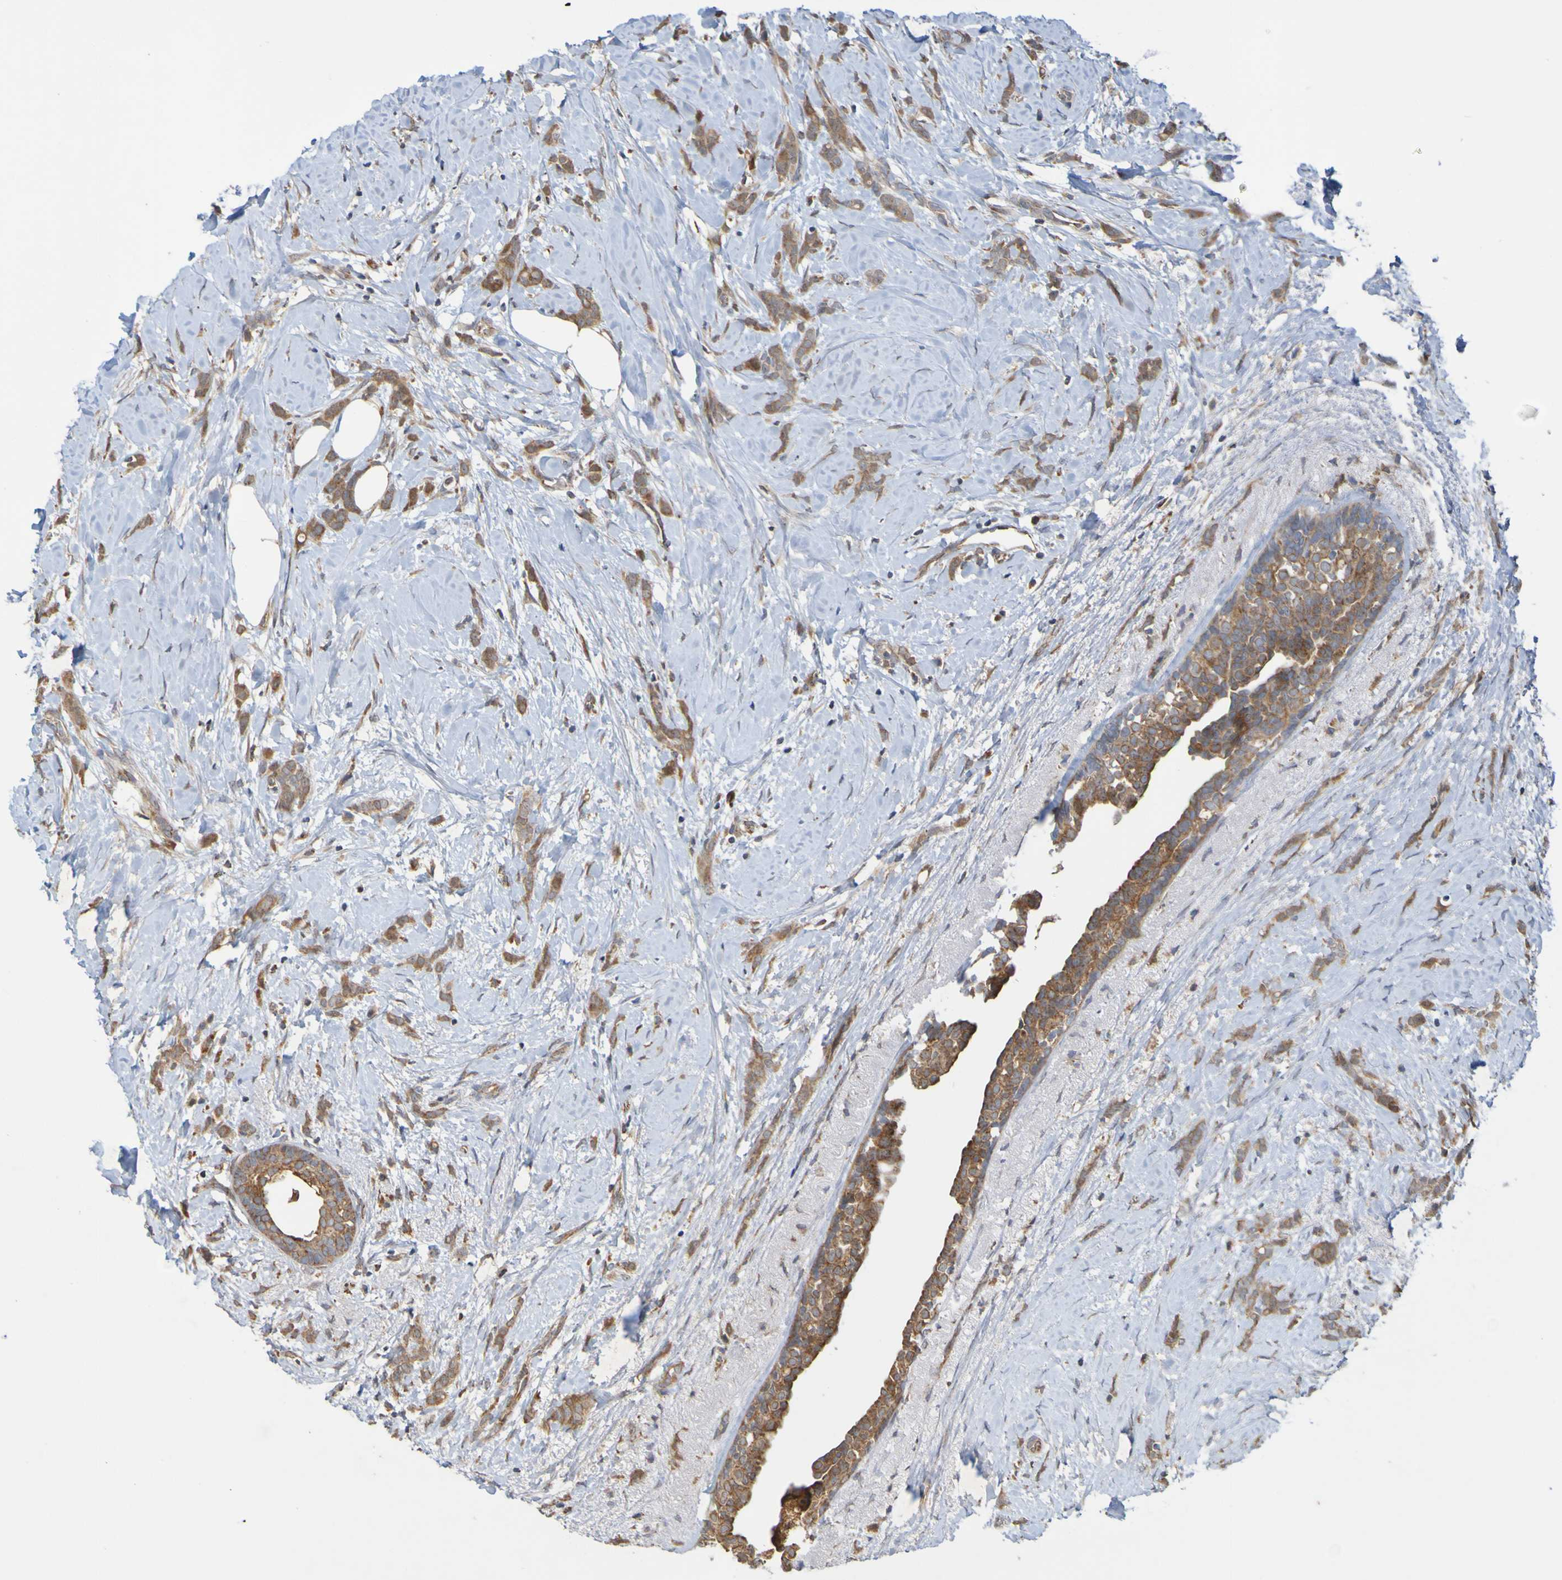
{"staining": {"intensity": "moderate", "quantity": ">75%", "location": "cytoplasmic/membranous"}, "tissue": "breast cancer", "cell_type": "Tumor cells", "image_type": "cancer", "snomed": [{"axis": "morphology", "description": "Lobular carcinoma, in situ"}, {"axis": "morphology", "description": "Lobular carcinoma"}, {"axis": "topography", "description": "Breast"}], "caption": "Lobular carcinoma (breast) was stained to show a protein in brown. There is medium levels of moderate cytoplasmic/membranous expression in about >75% of tumor cells. The staining was performed using DAB (3,3'-diaminobenzidine) to visualize the protein expression in brown, while the nuclei were stained in blue with hematoxylin (Magnification: 20x).", "gene": "TMBIM1", "patient": {"sex": "female", "age": 41}}